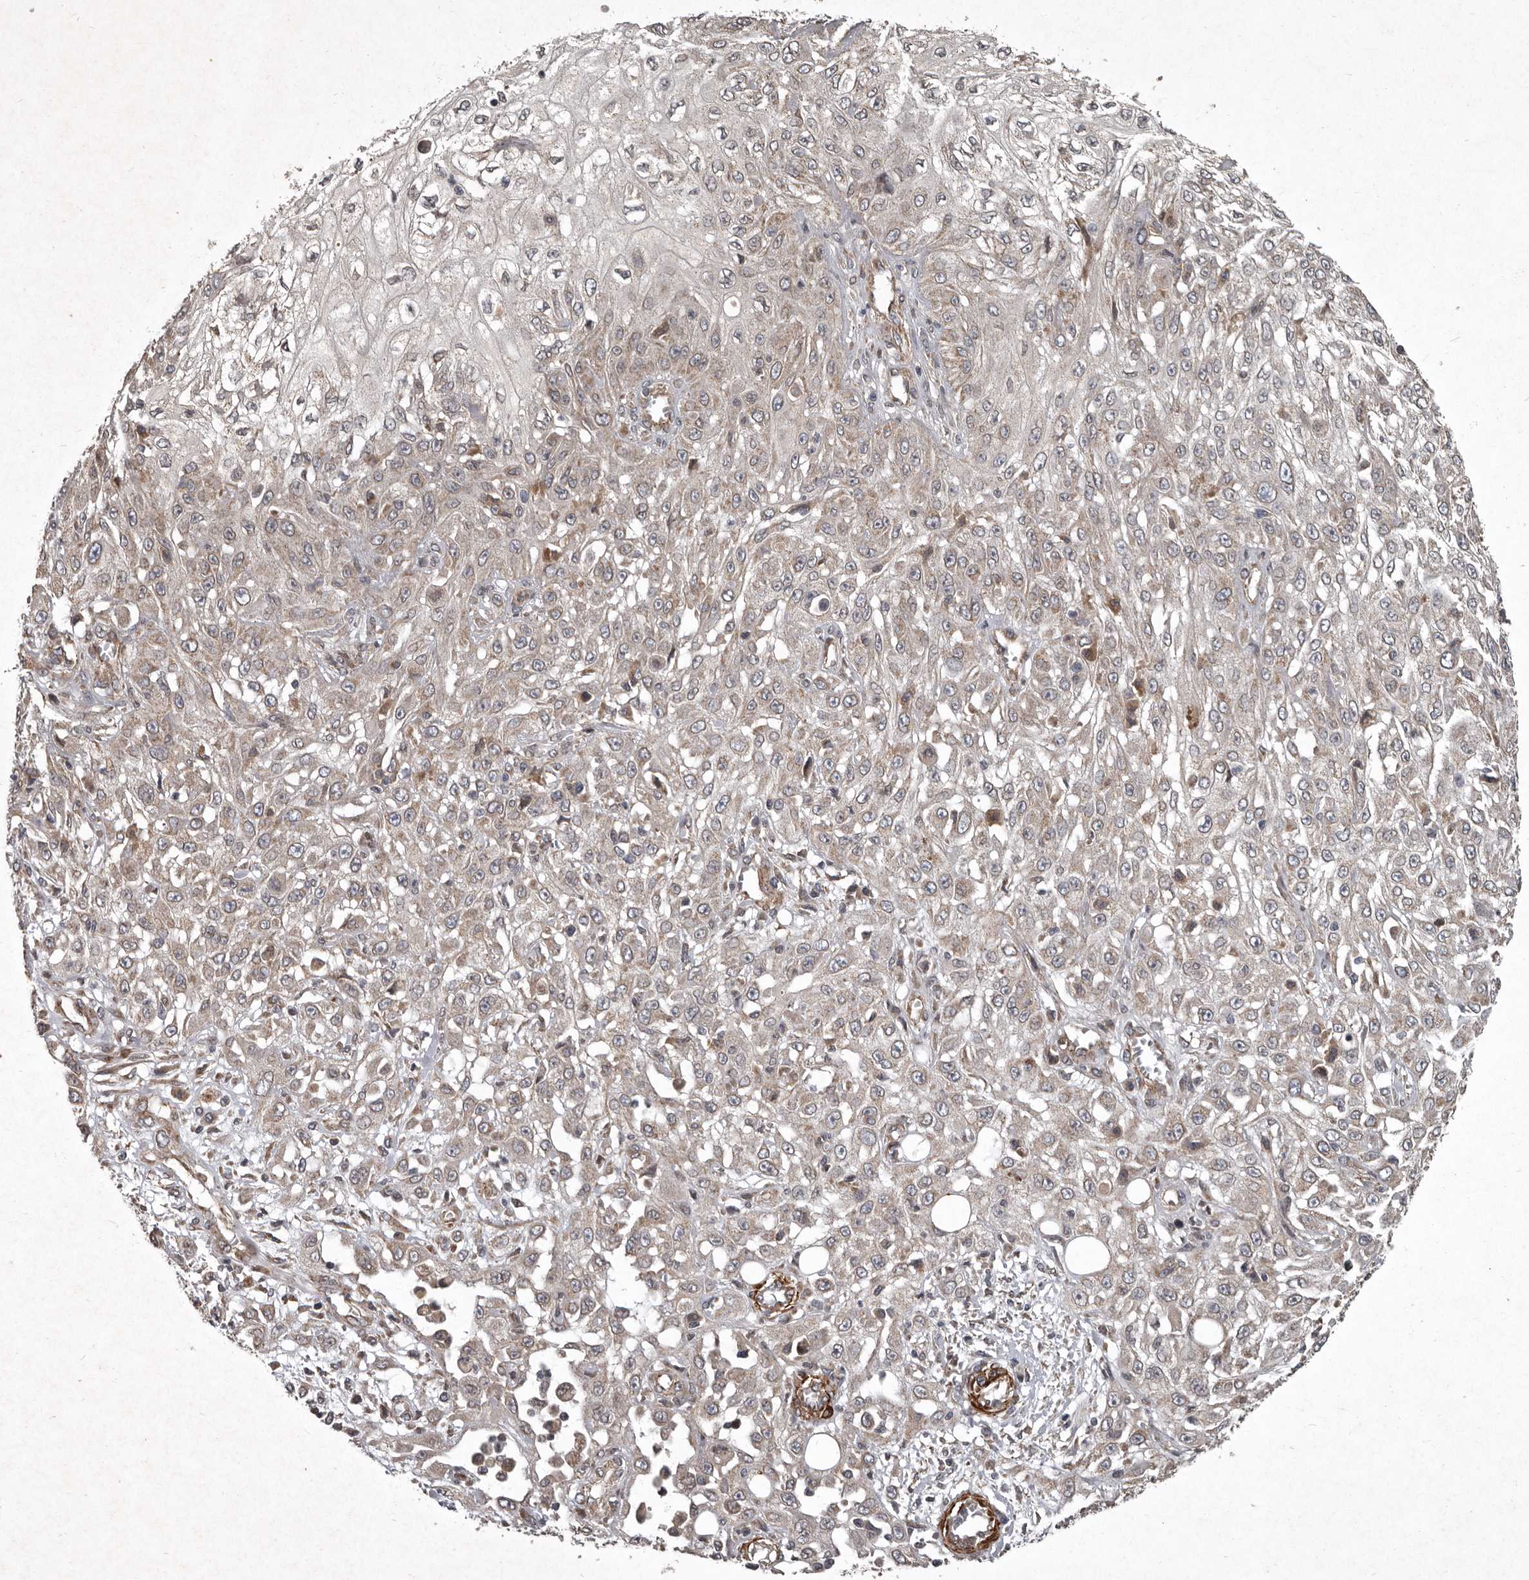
{"staining": {"intensity": "weak", "quantity": "<25%", "location": "cytoplasmic/membranous"}, "tissue": "skin cancer", "cell_type": "Tumor cells", "image_type": "cancer", "snomed": [{"axis": "morphology", "description": "Squamous cell carcinoma, NOS"}, {"axis": "morphology", "description": "Squamous cell carcinoma, metastatic, NOS"}, {"axis": "topography", "description": "Skin"}, {"axis": "topography", "description": "Lymph node"}], "caption": "An image of human skin cancer is negative for staining in tumor cells.", "gene": "MRPS15", "patient": {"sex": "male", "age": 75}}